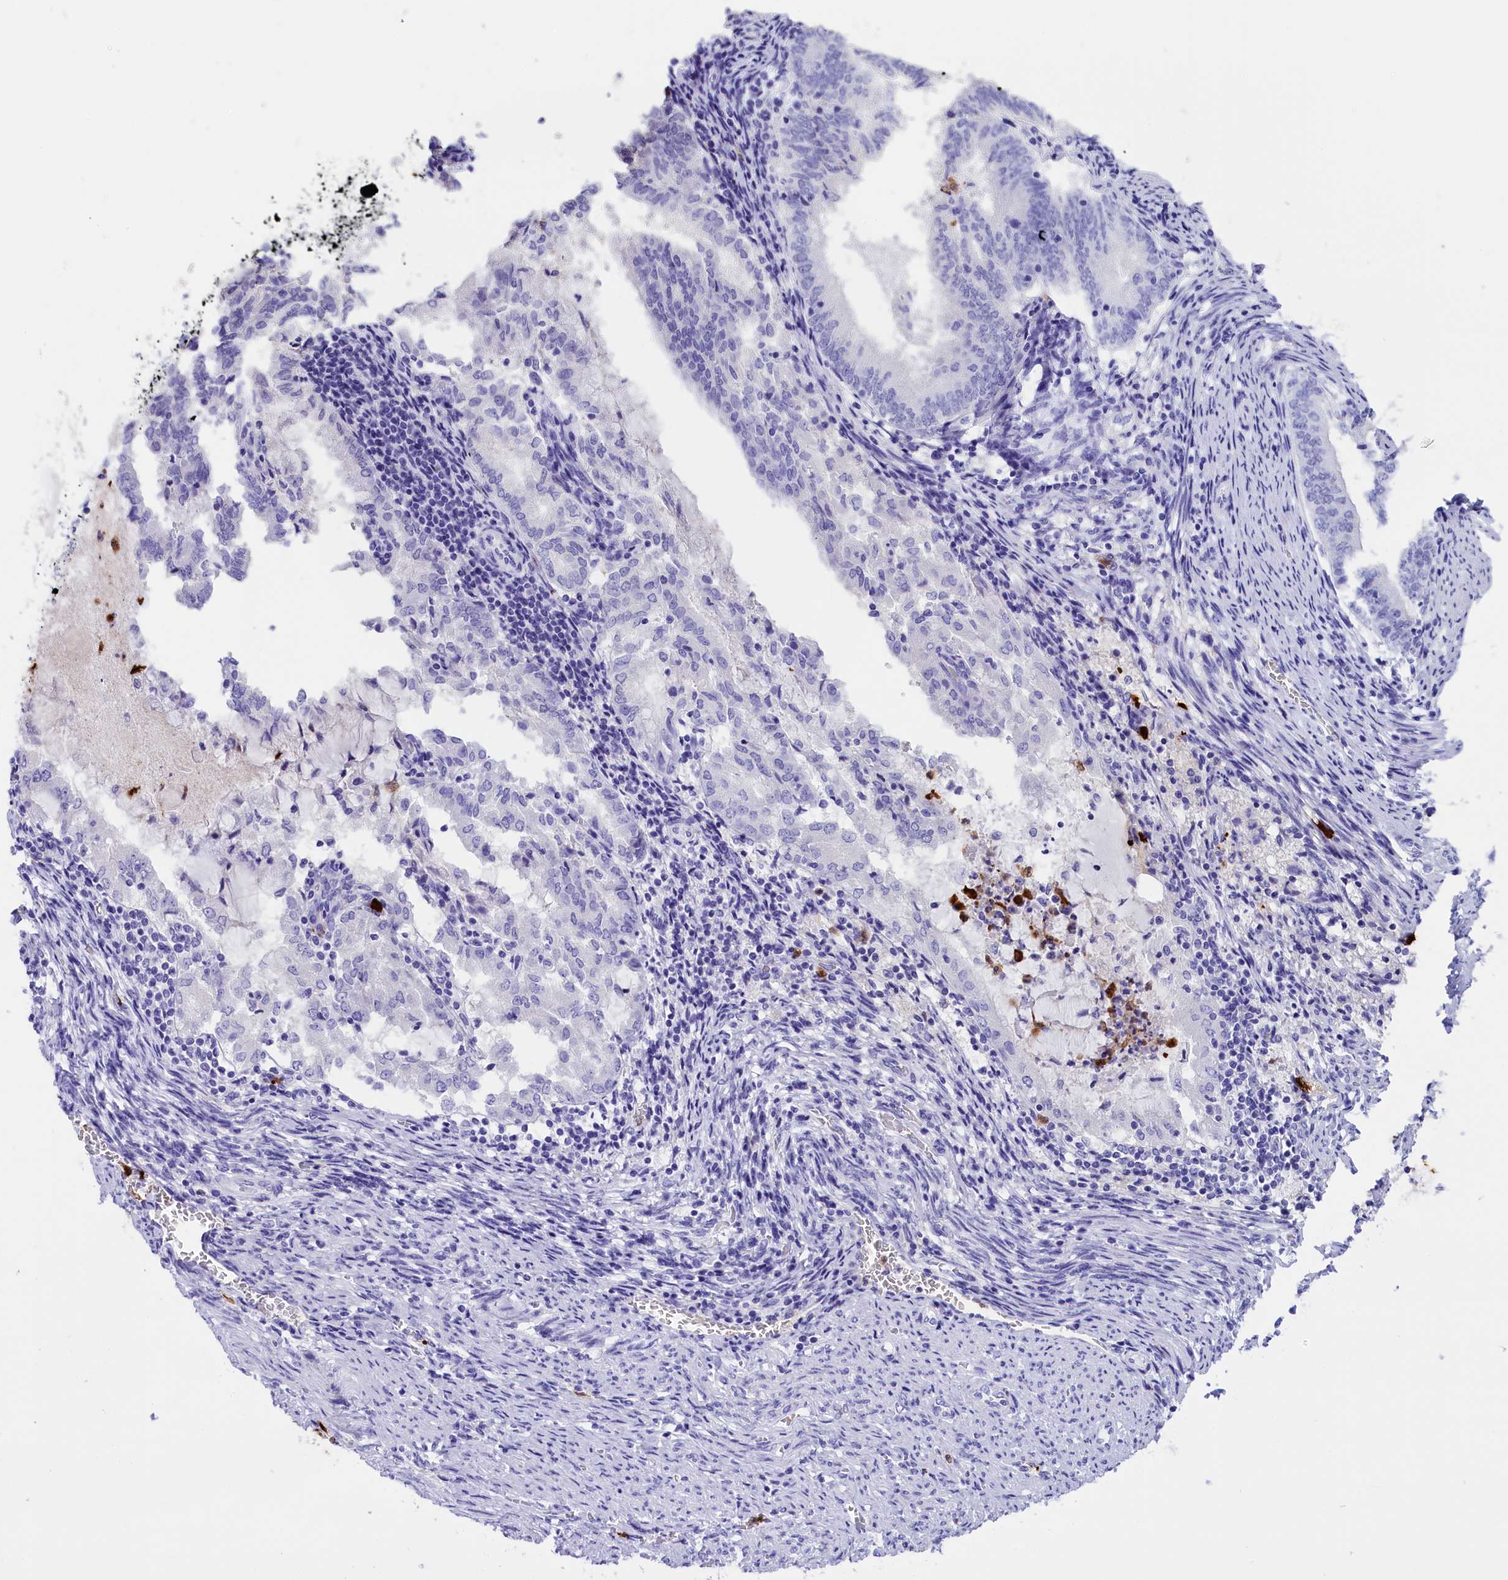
{"staining": {"intensity": "negative", "quantity": "none", "location": "none"}, "tissue": "endometrial cancer", "cell_type": "Tumor cells", "image_type": "cancer", "snomed": [{"axis": "morphology", "description": "Adenocarcinoma, NOS"}, {"axis": "topography", "description": "Endometrium"}], "caption": "Immunohistochemistry (IHC) of human endometrial adenocarcinoma shows no staining in tumor cells.", "gene": "CLC", "patient": {"sex": "female", "age": 80}}